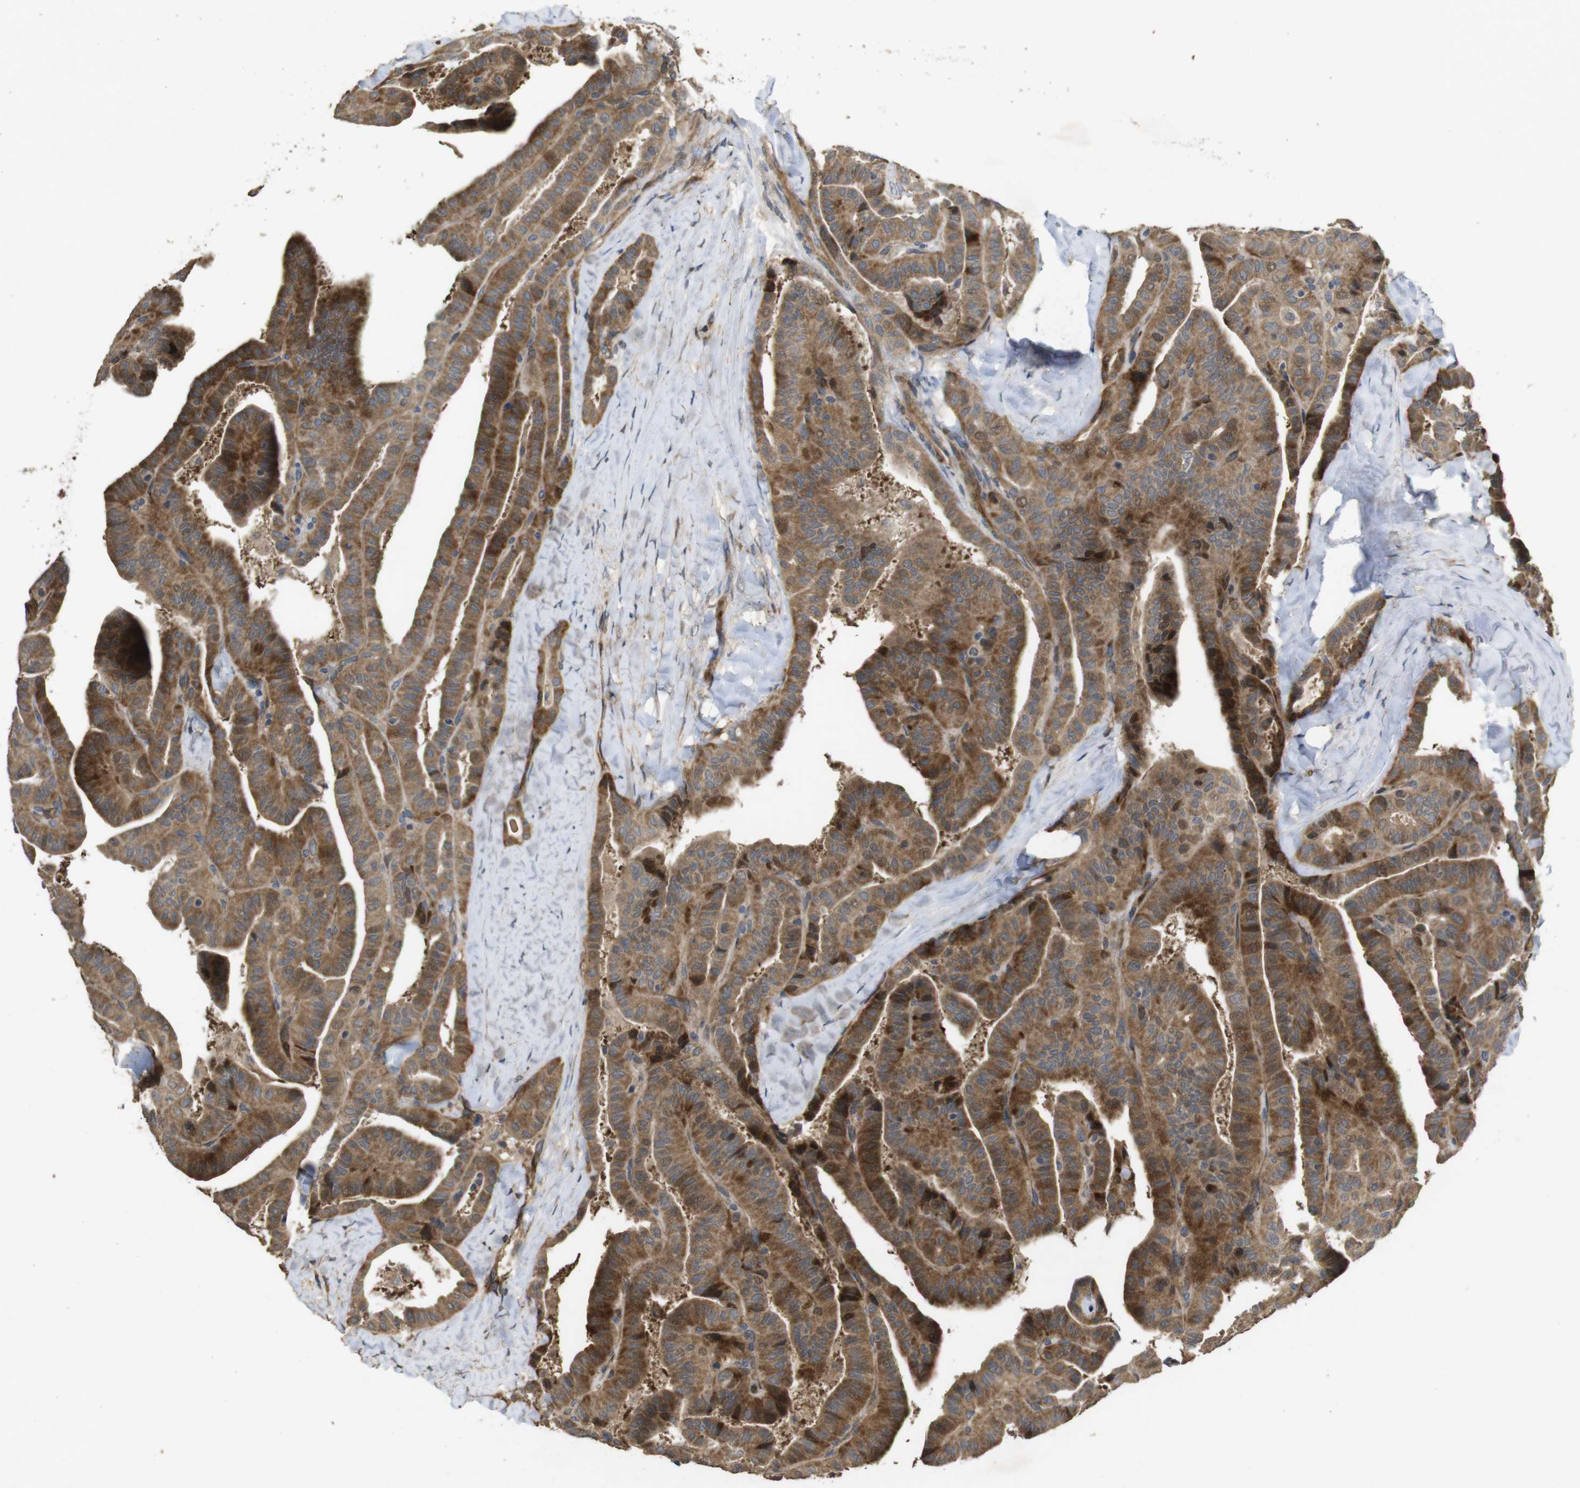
{"staining": {"intensity": "strong", "quantity": ">75%", "location": "cytoplasmic/membranous,nuclear"}, "tissue": "thyroid cancer", "cell_type": "Tumor cells", "image_type": "cancer", "snomed": [{"axis": "morphology", "description": "Papillary adenocarcinoma, NOS"}, {"axis": "topography", "description": "Thyroid gland"}], "caption": "Thyroid cancer (papillary adenocarcinoma) was stained to show a protein in brown. There is high levels of strong cytoplasmic/membranous and nuclear staining in approximately >75% of tumor cells.", "gene": "PCDHB10", "patient": {"sex": "male", "age": 77}}